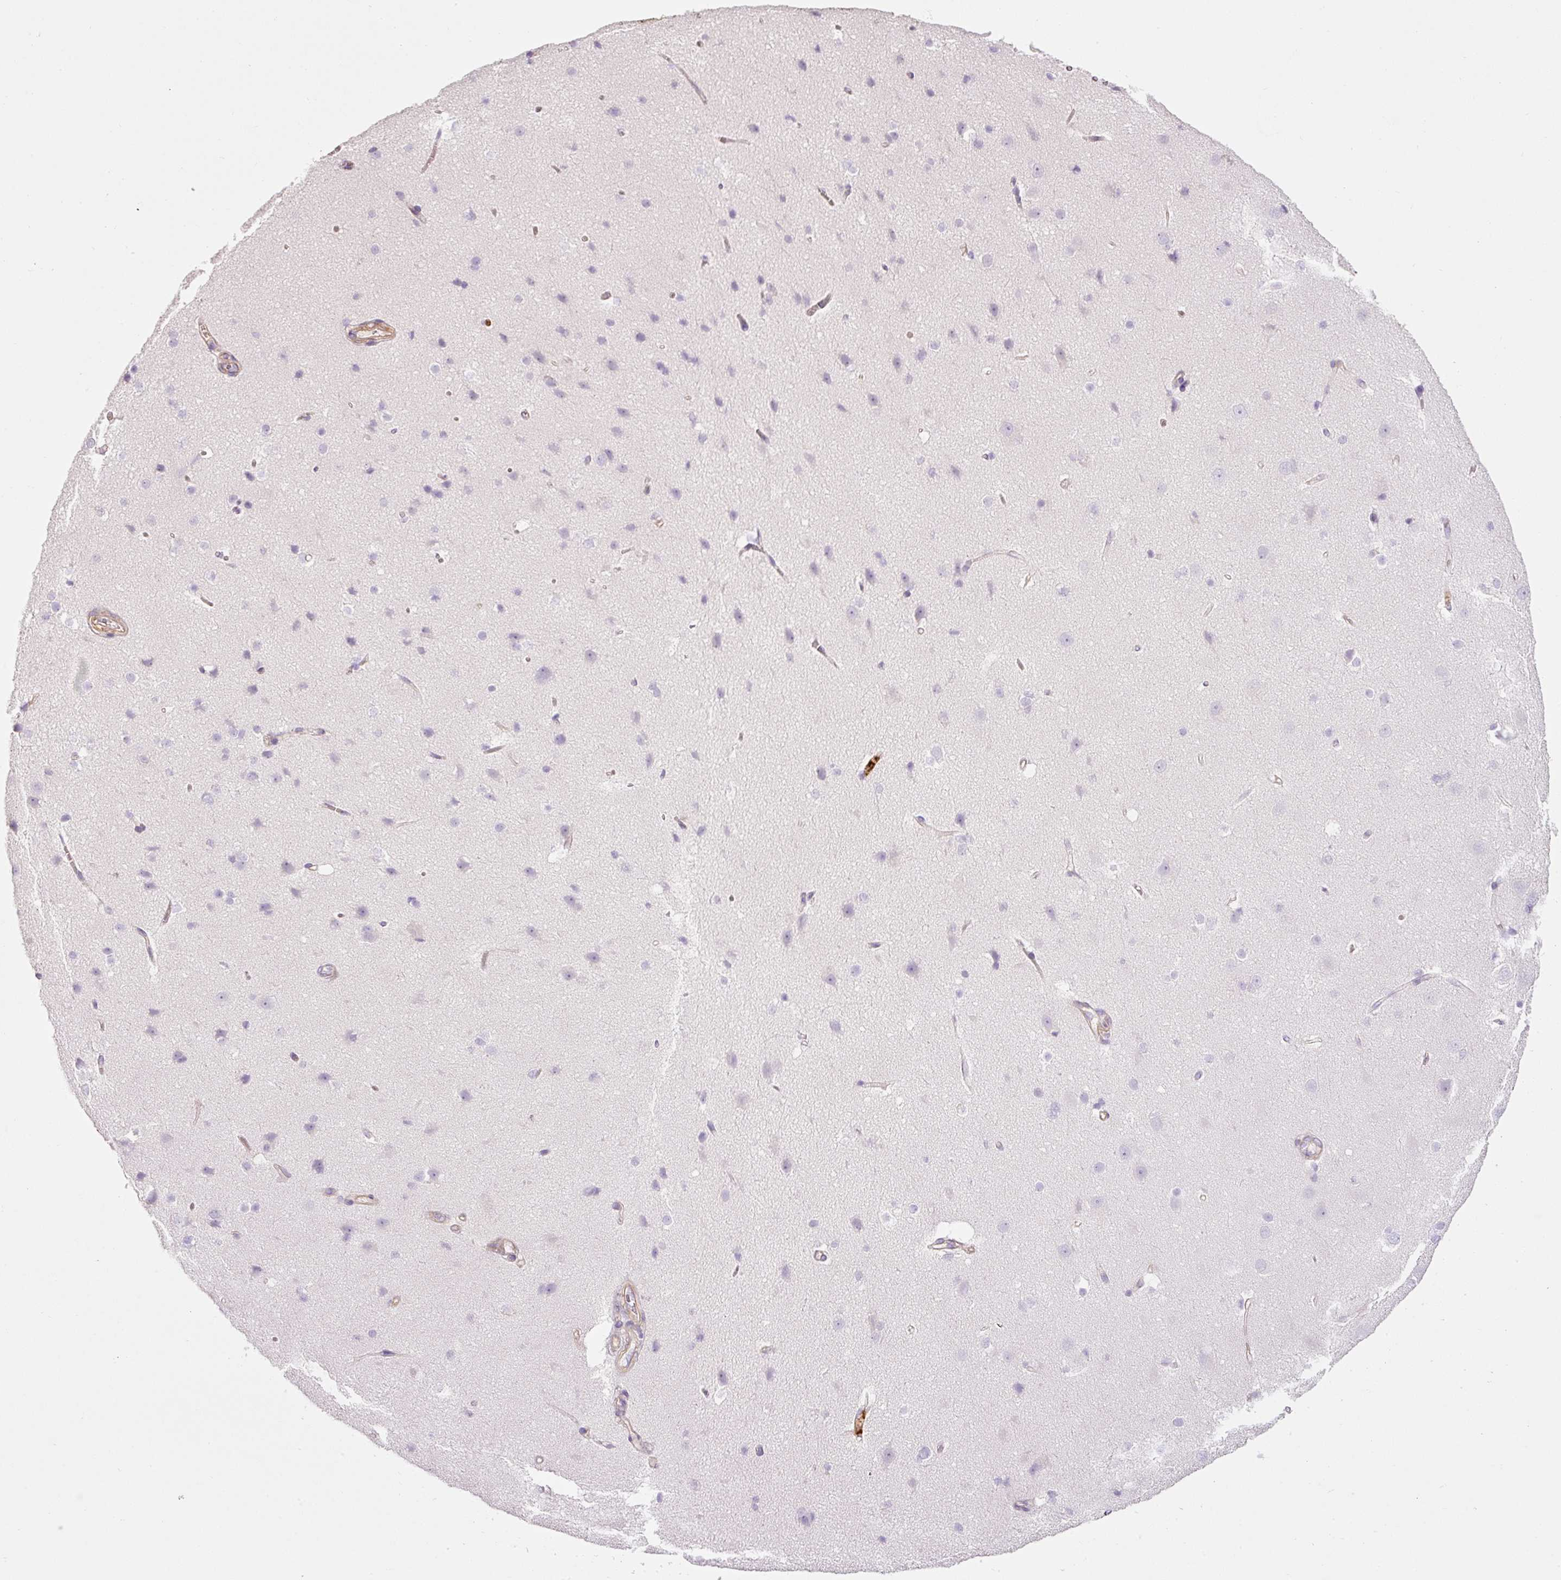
{"staining": {"intensity": "weak", "quantity": "25%-75%", "location": "cytoplasmic/membranous"}, "tissue": "cerebral cortex", "cell_type": "Endothelial cells", "image_type": "normal", "snomed": [{"axis": "morphology", "description": "Normal tissue, NOS"}, {"axis": "topography", "description": "Cerebral cortex"}], "caption": "Approximately 25%-75% of endothelial cells in unremarkable cerebral cortex reveal weak cytoplasmic/membranous protein expression as visualized by brown immunohistochemical staining.", "gene": "MAP3K3", "patient": {"sex": "male", "age": 37}}